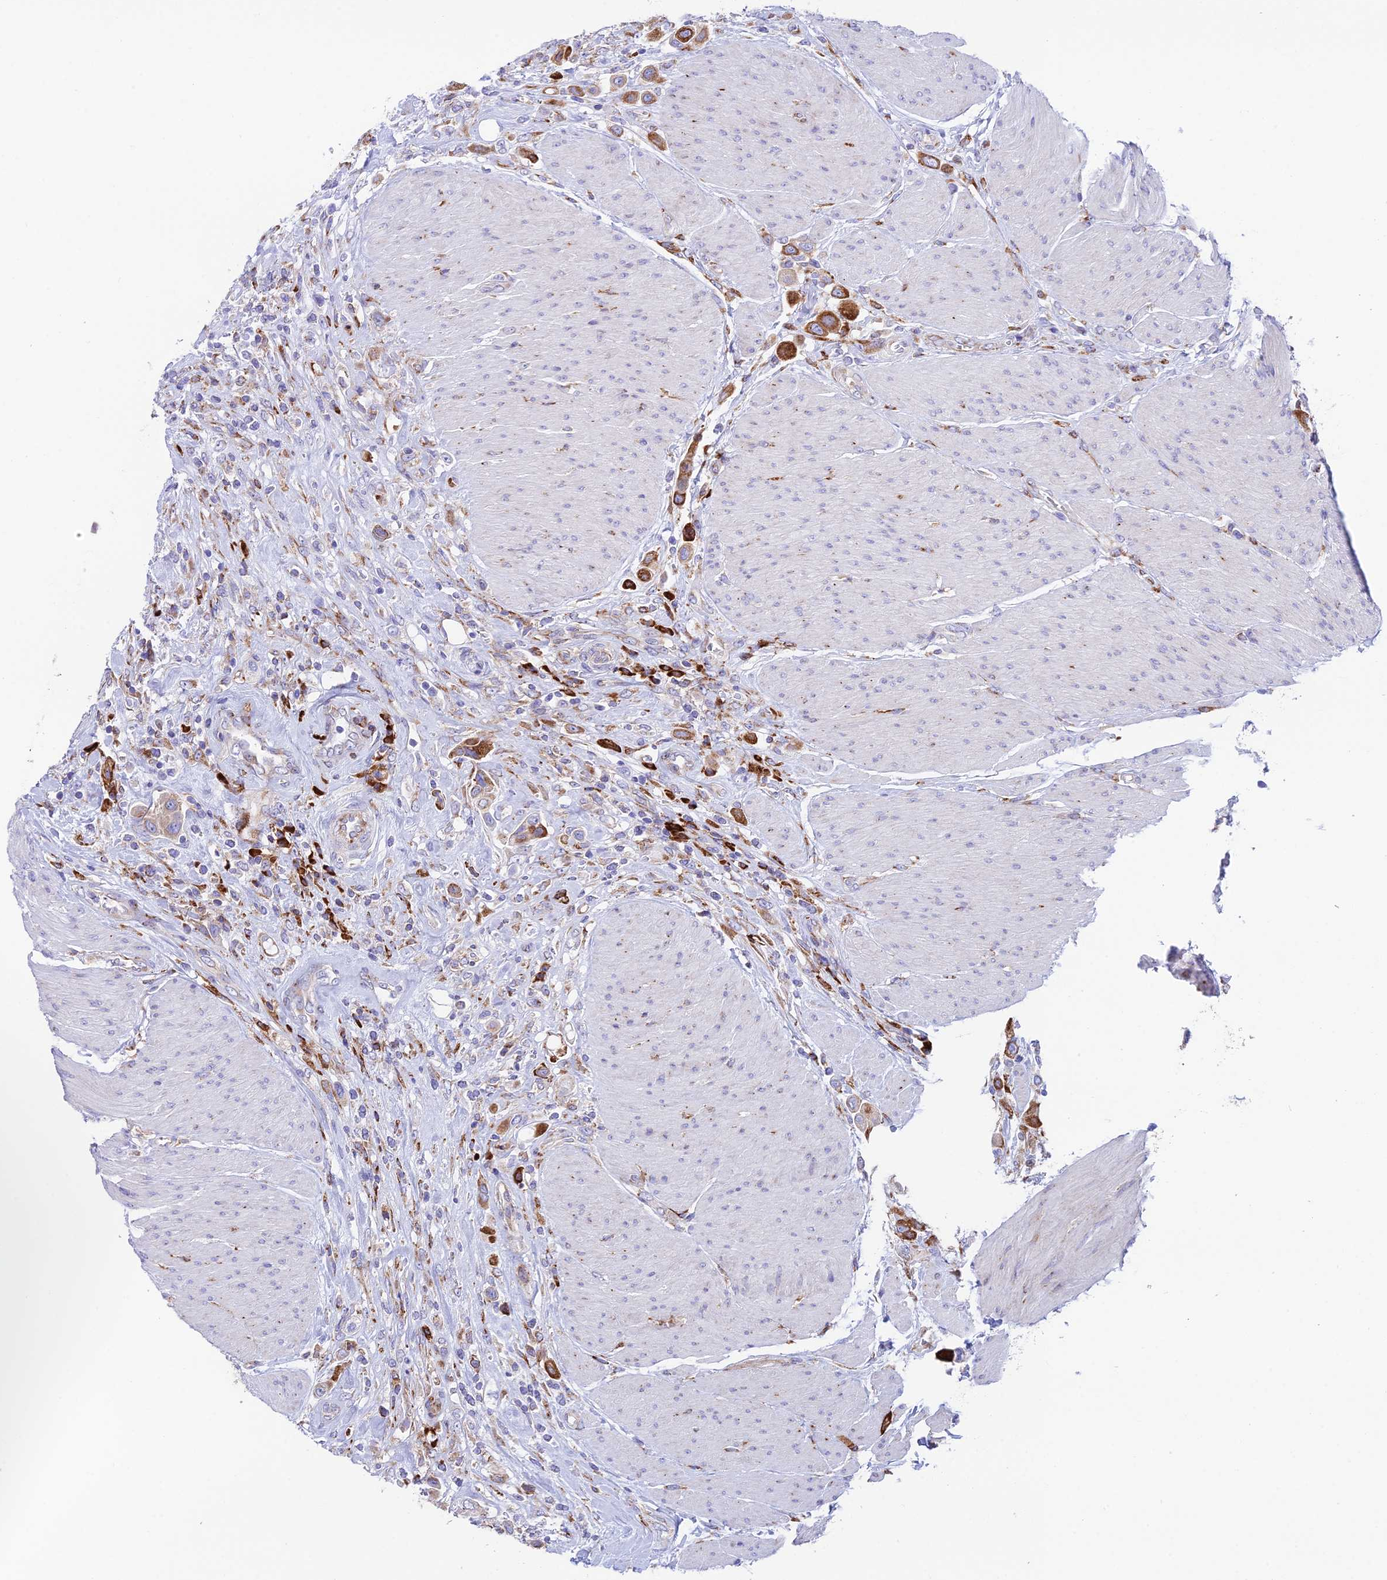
{"staining": {"intensity": "strong", "quantity": ">75%", "location": "cytoplasmic/membranous"}, "tissue": "urothelial cancer", "cell_type": "Tumor cells", "image_type": "cancer", "snomed": [{"axis": "morphology", "description": "Urothelial carcinoma, High grade"}, {"axis": "topography", "description": "Urinary bladder"}], "caption": "Tumor cells reveal high levels of strong cytoplasmic/membranous staining in approximately >75% of cells in human high-grade urothelial carcinoma. (IHC, brightfield microscopy, high magnification).", "gene": "TUBGCP6", "patient": {"sex": "male", "age": 50}}